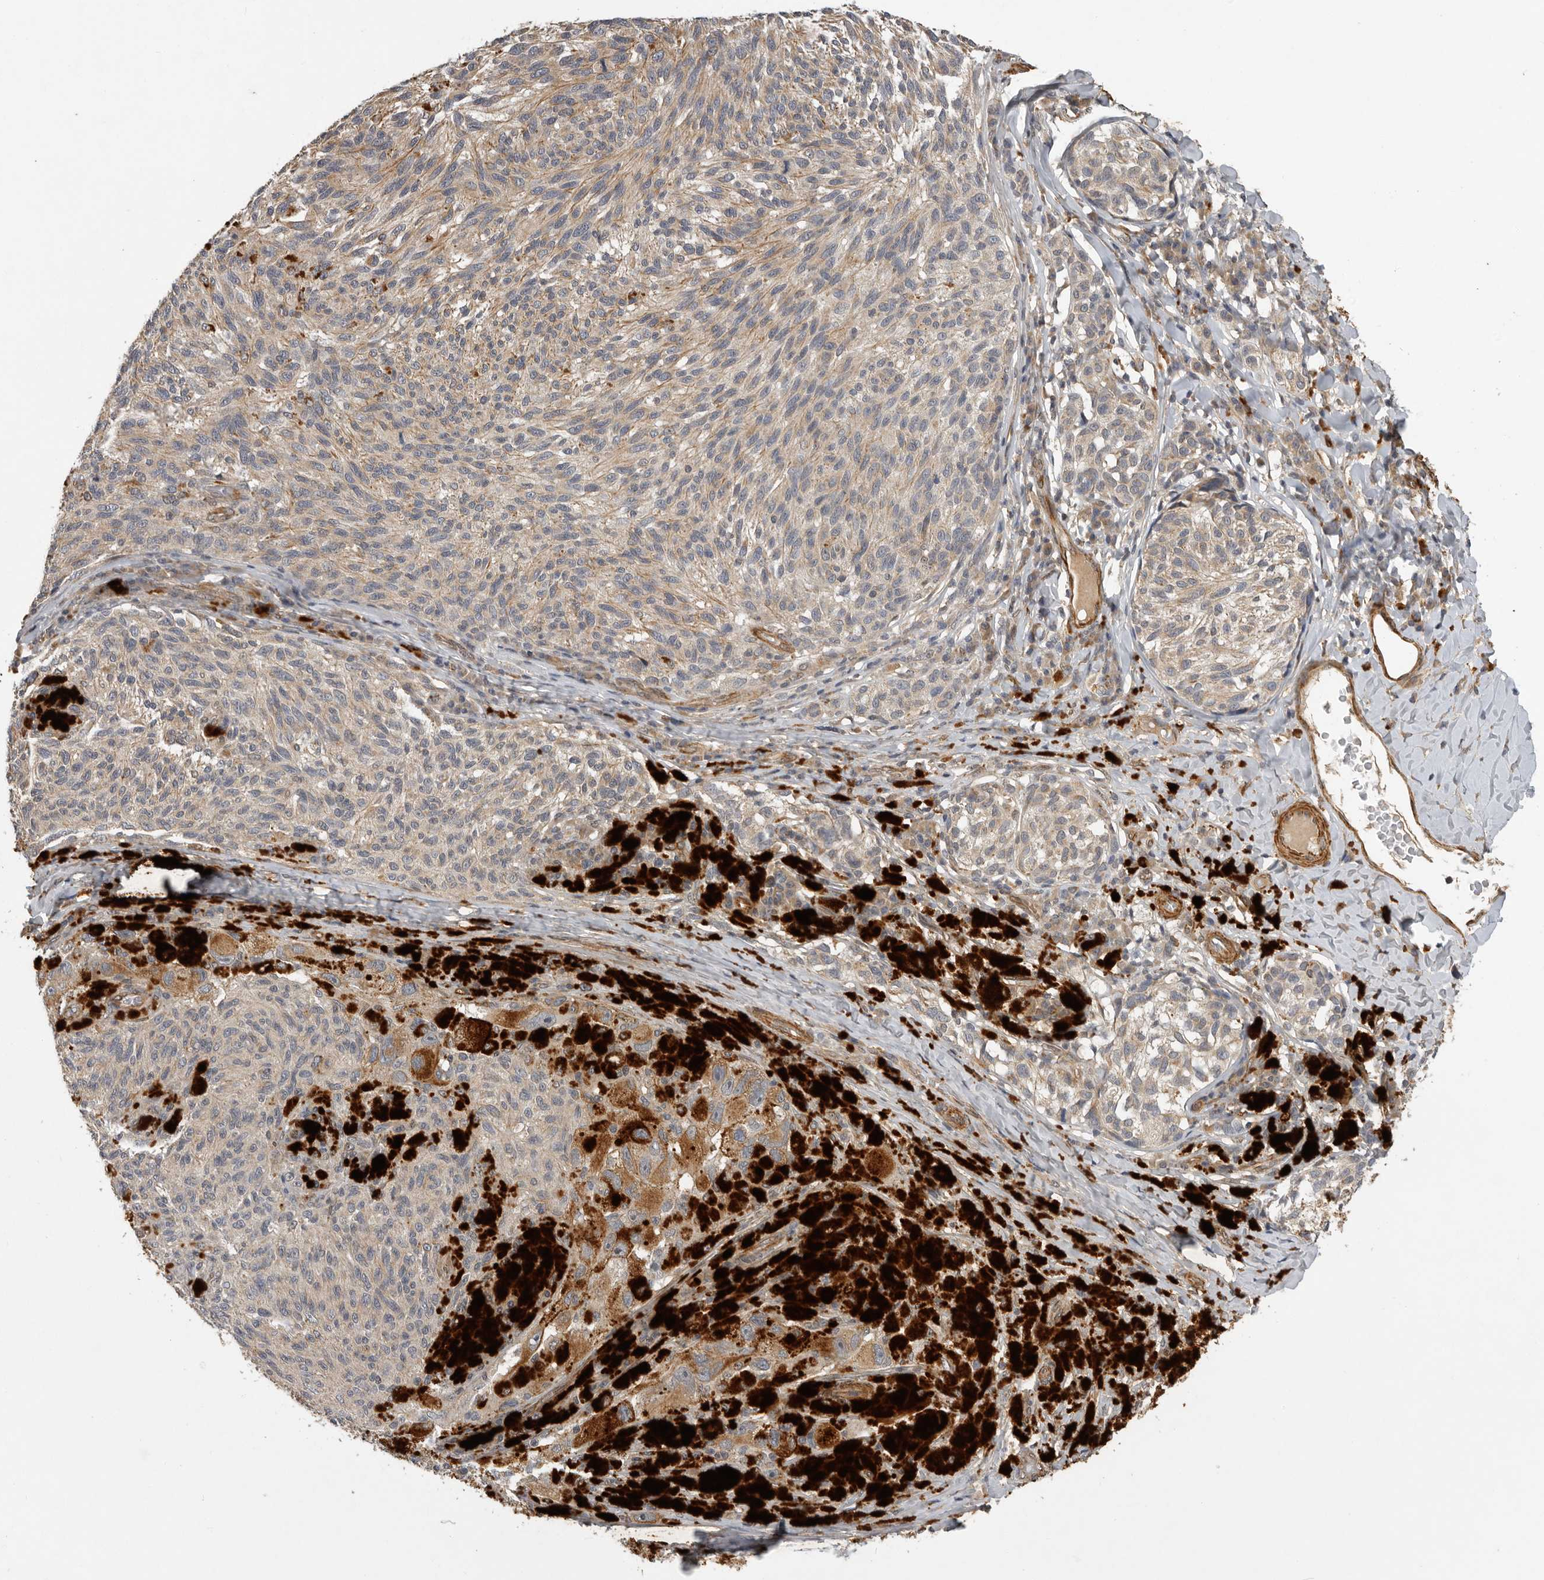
{"staining": {"intensity": "weak", "quantity": "<25%", "location": "cytoplasmic/membranous"}, "tissue": "melanoma", "cell_type": "Tumor cells", "image_type": "cancer", "snomed": [{"axis": "morphology", "description": "Malignant melanoma, NOS"}, {"axis": "topography", "description": "Skin"}], "caption": "Malignant melanoma was stained to show a protein in brown. There is no significant positivity in tumor cells.", "gene": "RNF157", "patient": {"sex": "female", "age": 73}}